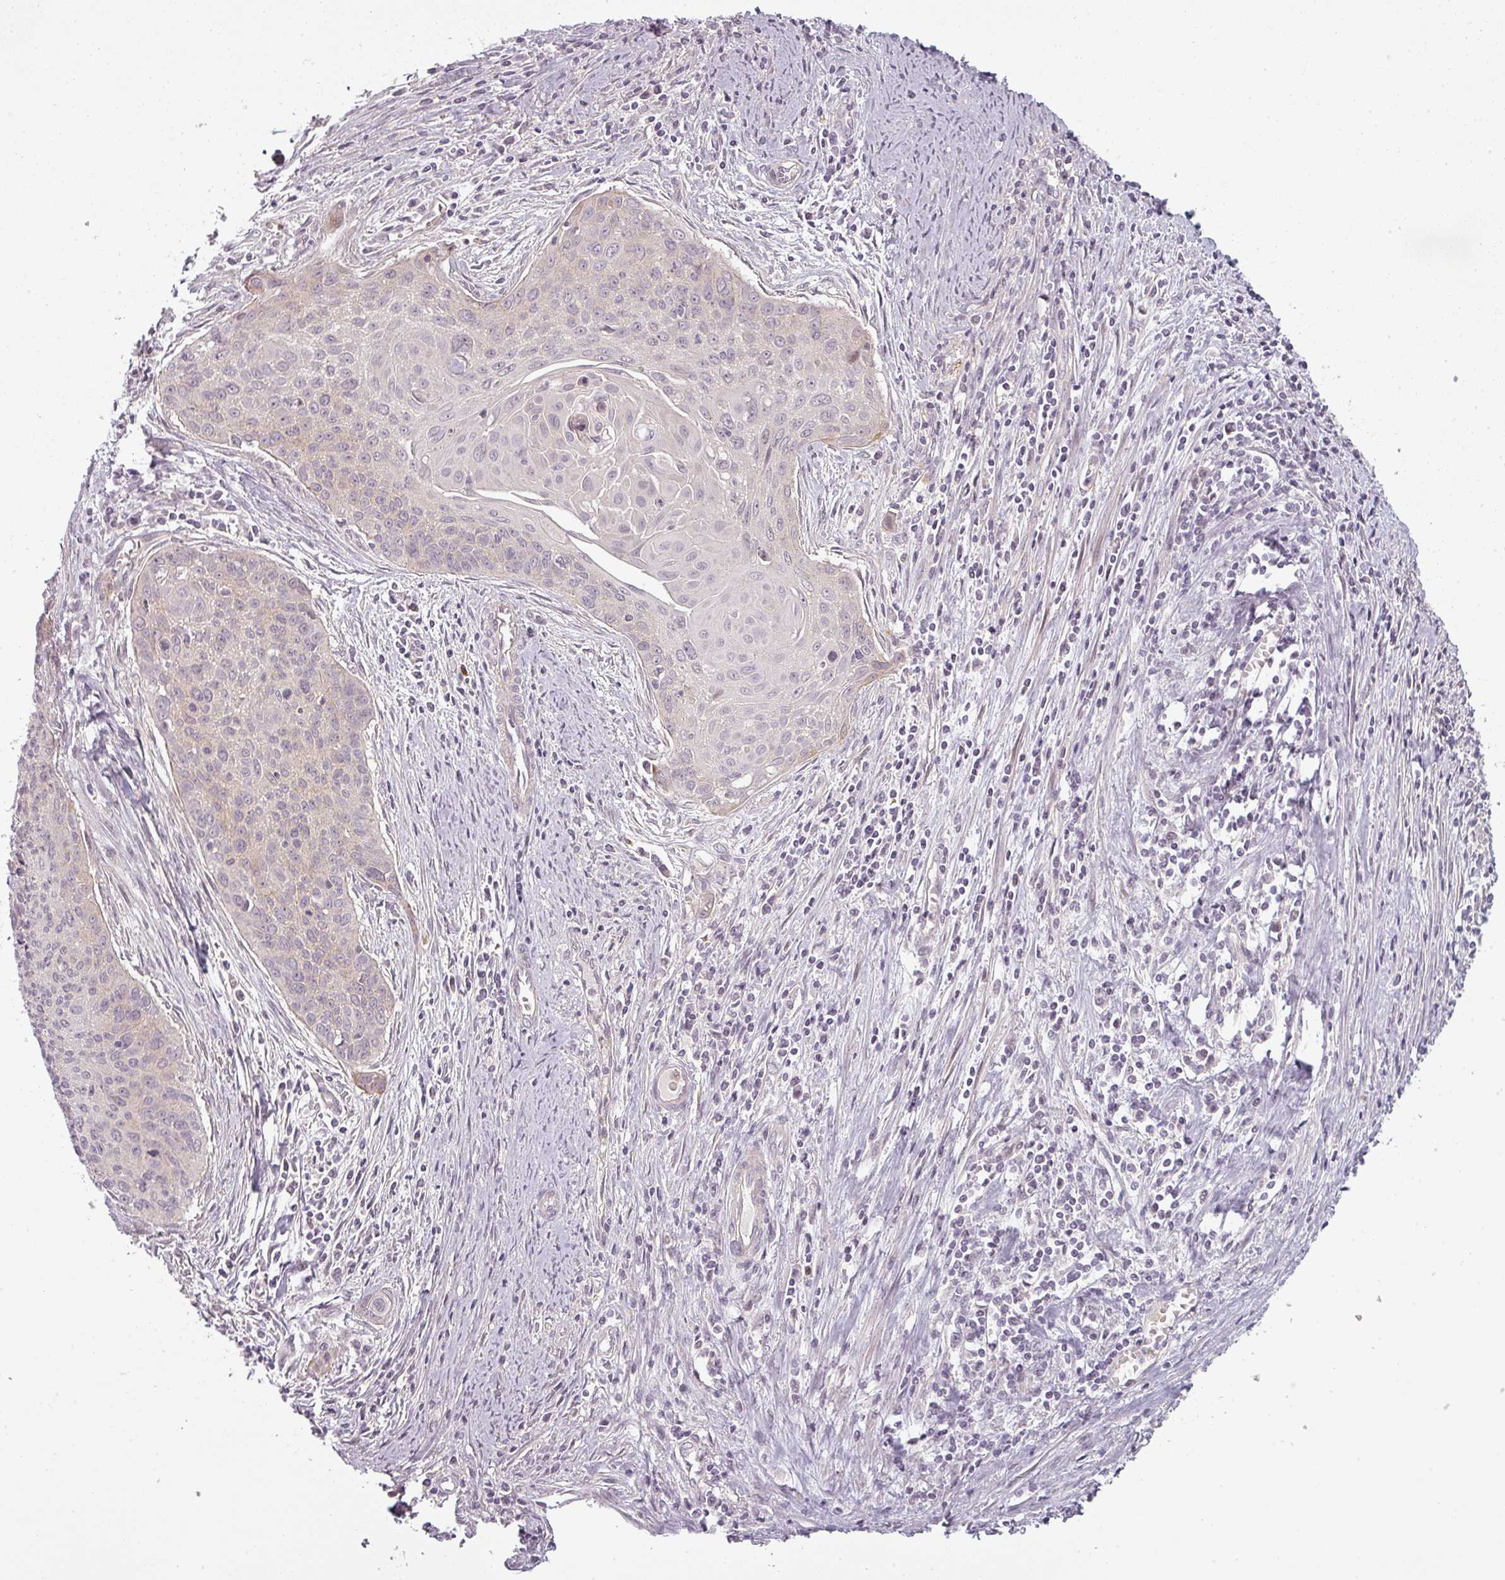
{"staining": {"intensity": "negative", "quantity": "none", "location": "none"}, "tissue": "cervical cancer", "cell_type": "Tumor cells", "image_type": "cancer", "snomed": [{"axis": "morphology", "description": "Squamous cell carcinoma, NOS"}, {"axis": "topography", "description": "Cervix"}], "caption": "Tumor cells show no significant protein positivity in cervical squamous cell carcinoma.", "gene": "SLC16A9", "patient": {"sex": "female", "age": 55}}